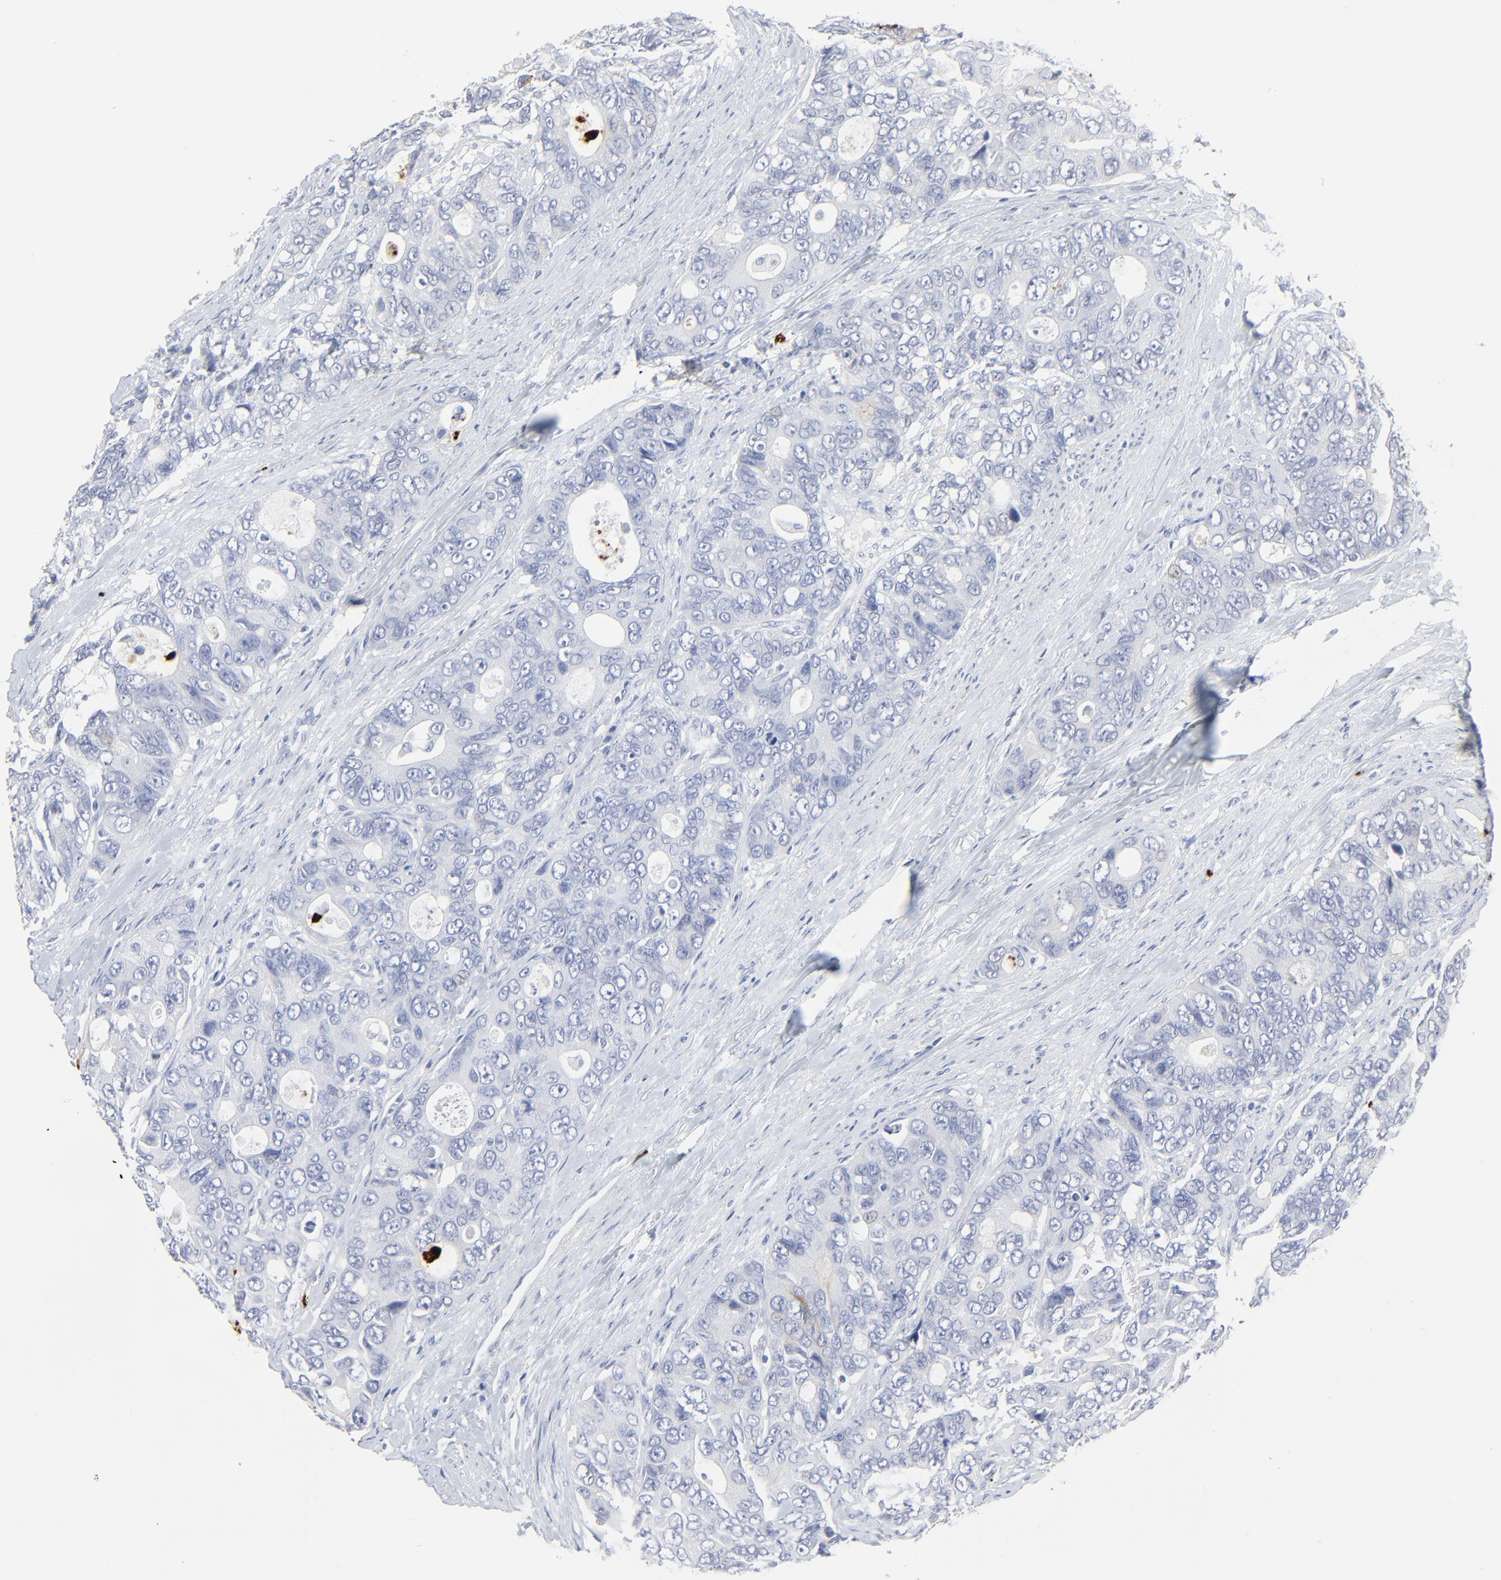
{"staining": {"intensity": "negative", "quantity": "none", "location": "none"}, "tissue": "colorectal cancer", "cell_type": "Tumor cells", "image_type": "cancer", "snomed": [{"axis": "morphology", "description": "Adenocarcinoma, NOS"}, {"axis": "topography", "description": "Rectum"}], "caption": "DAB (3,3'-diaminobenzidine) immunohistochemical staining of human colorectal cancer displays no significant staining in tumor cells.", "gene": "LCN2", "patient": {"sex": "female", "age": 67}}